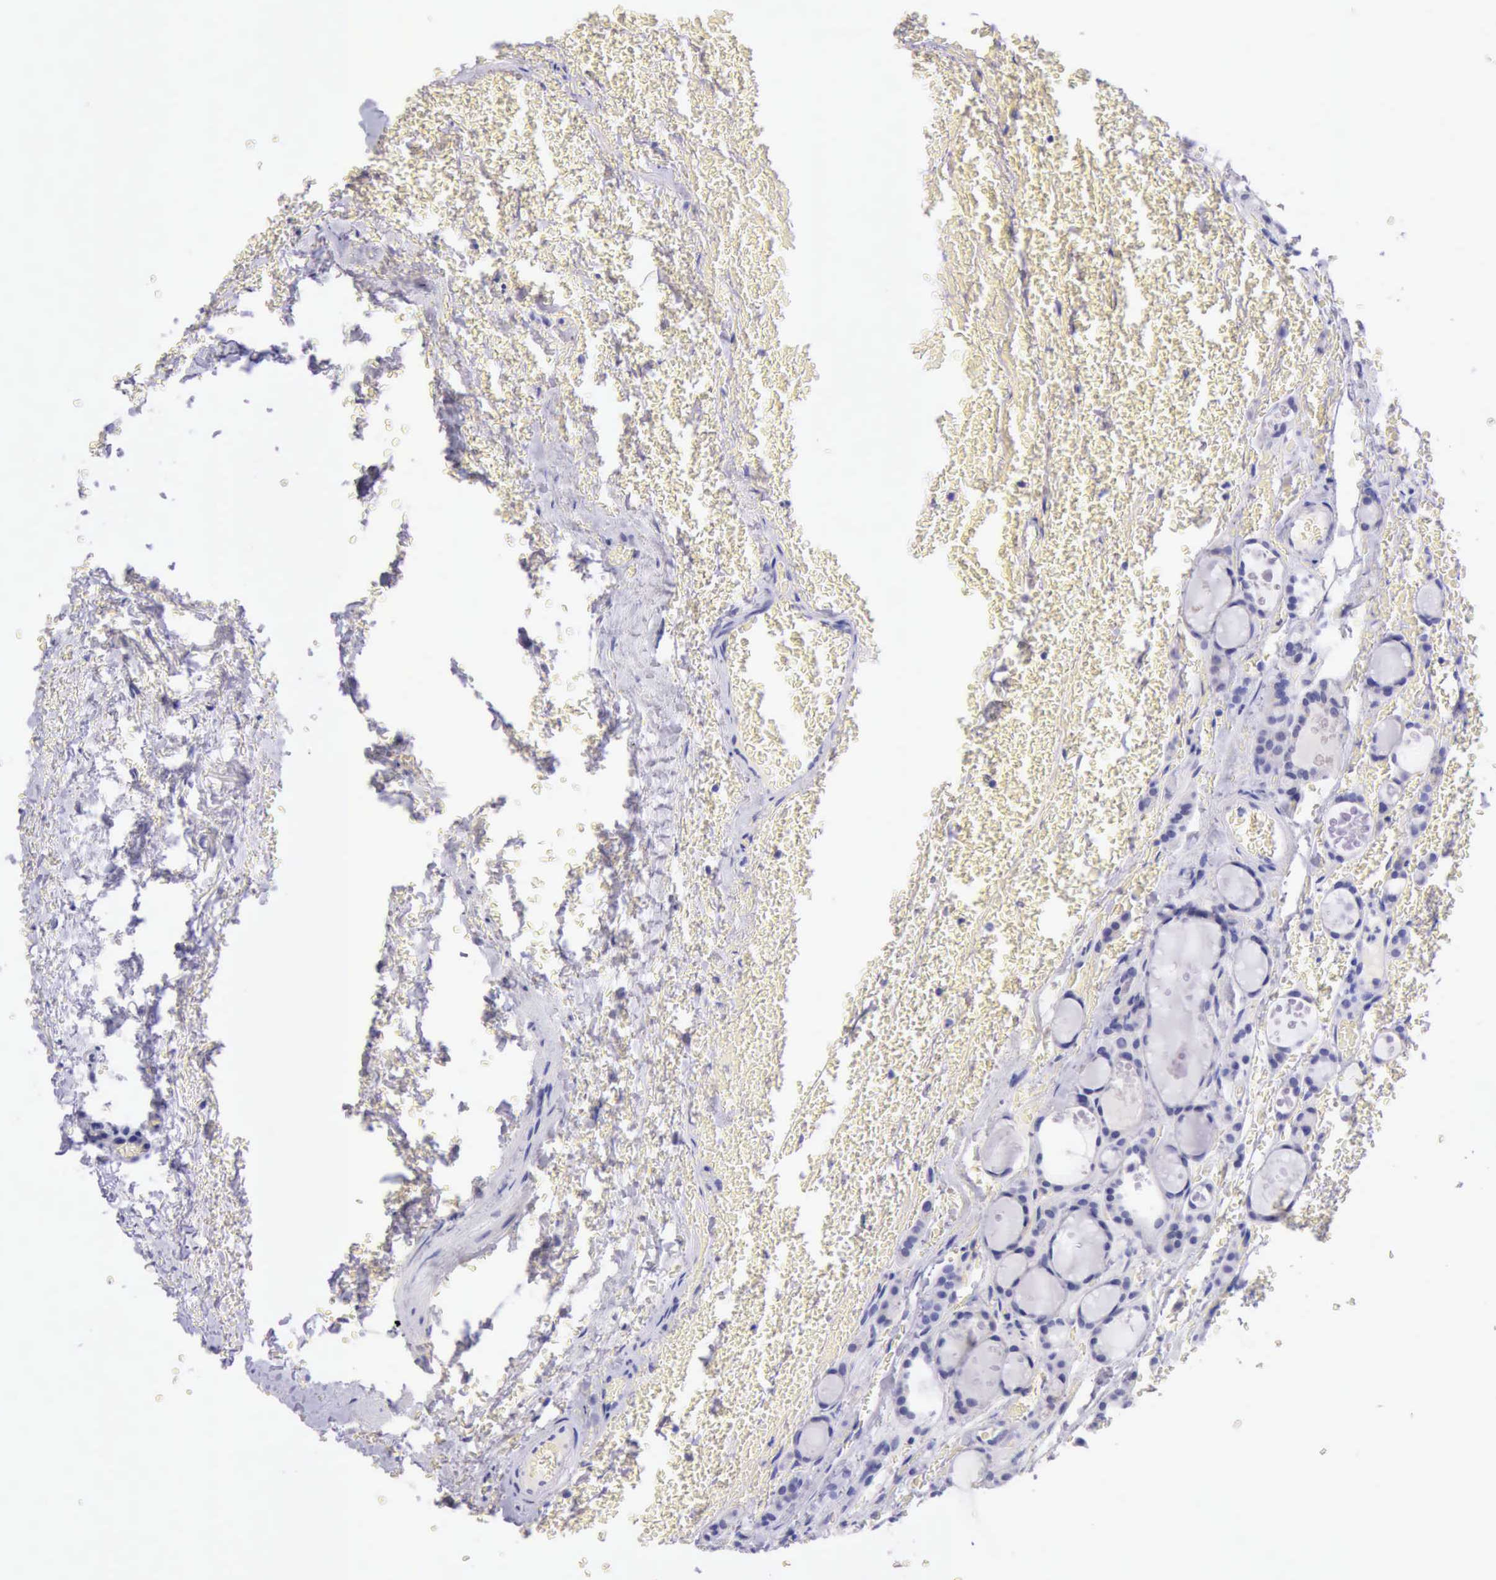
{"staining": {"intensity": "negative", "quantity": "none", "location": "none"}, "tissue": "thyroid cancer", "cell_type": "Tumor cells", "image_type": "cancer", "snomed": [{"axis": "morphology", "description": "Follicular adenoma carcinoma, NOS"}, {"axis": "topography", "description": "Thyroid gland"}], "caption": "Micrograph shows no protein staining in tumor cells of follicular adenoma carcinoma (thyroid) tissue.", "gene": "LRFN5", "patient": {"sex": "female", "age": 71}}